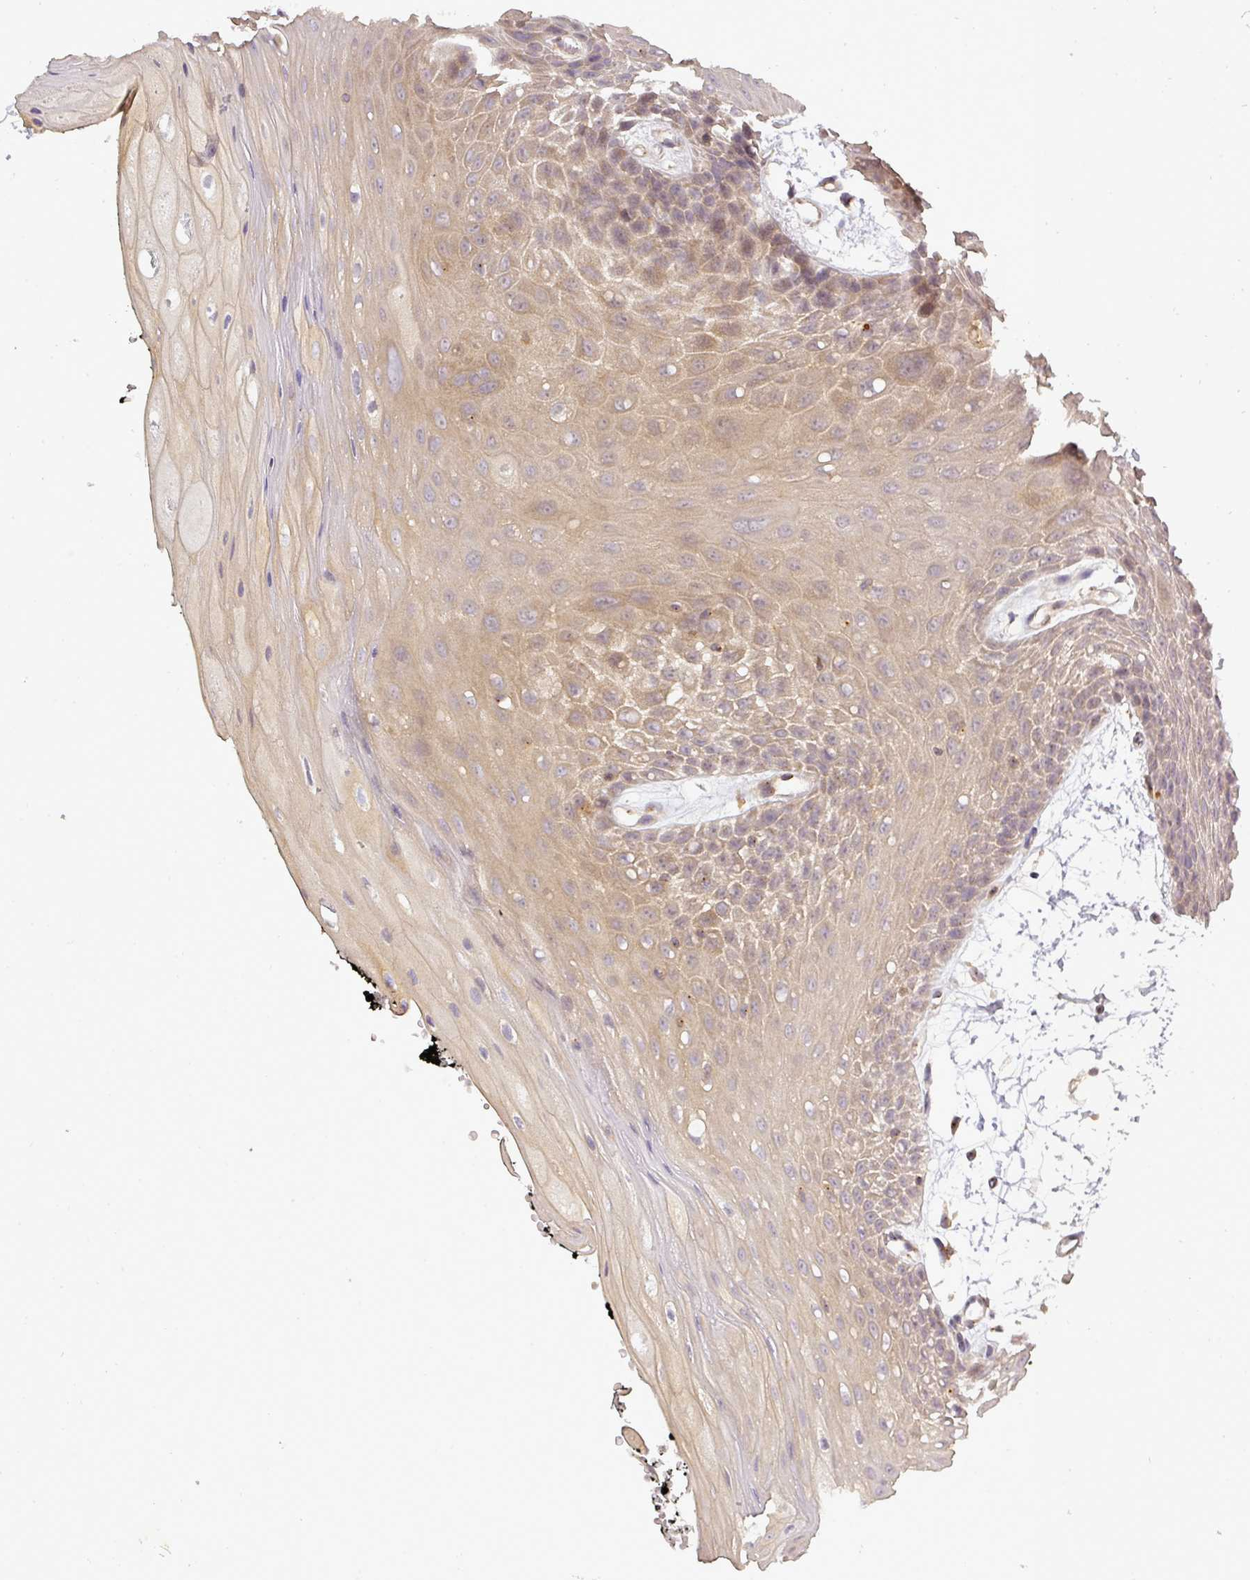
{"staining": {"intensity": "moderate", "quantity": "<25%", "location": "cytoplasmic/membranous"}, "tissue": "oral mucosa", "cell_type": "Squamous epithelial cells", "image_type": "normal", "snomed": [{"axis": "morphology", "description": "Normal tissue, NOS"}, {"axis": "topography", "description": "Oral tissue"}, {"axis": "topography", "description": "Tounge, NOS"}], "caption": "Oral mucosa stained with DAB (3,3'-diaminobenzidine) immunohistochemistry (IHC) reveals low levels of moderate cytoplasmic/membranous staining in about <25% of squamous epithelial cells. The staining was performed using DAB (3,3'-diaminobenzidine), with brown indicating positive protein expression. Nuclei are stained blue with hematoxylin.", "gene": "NIN", "patient": {"sex": "female", "age": 59}}